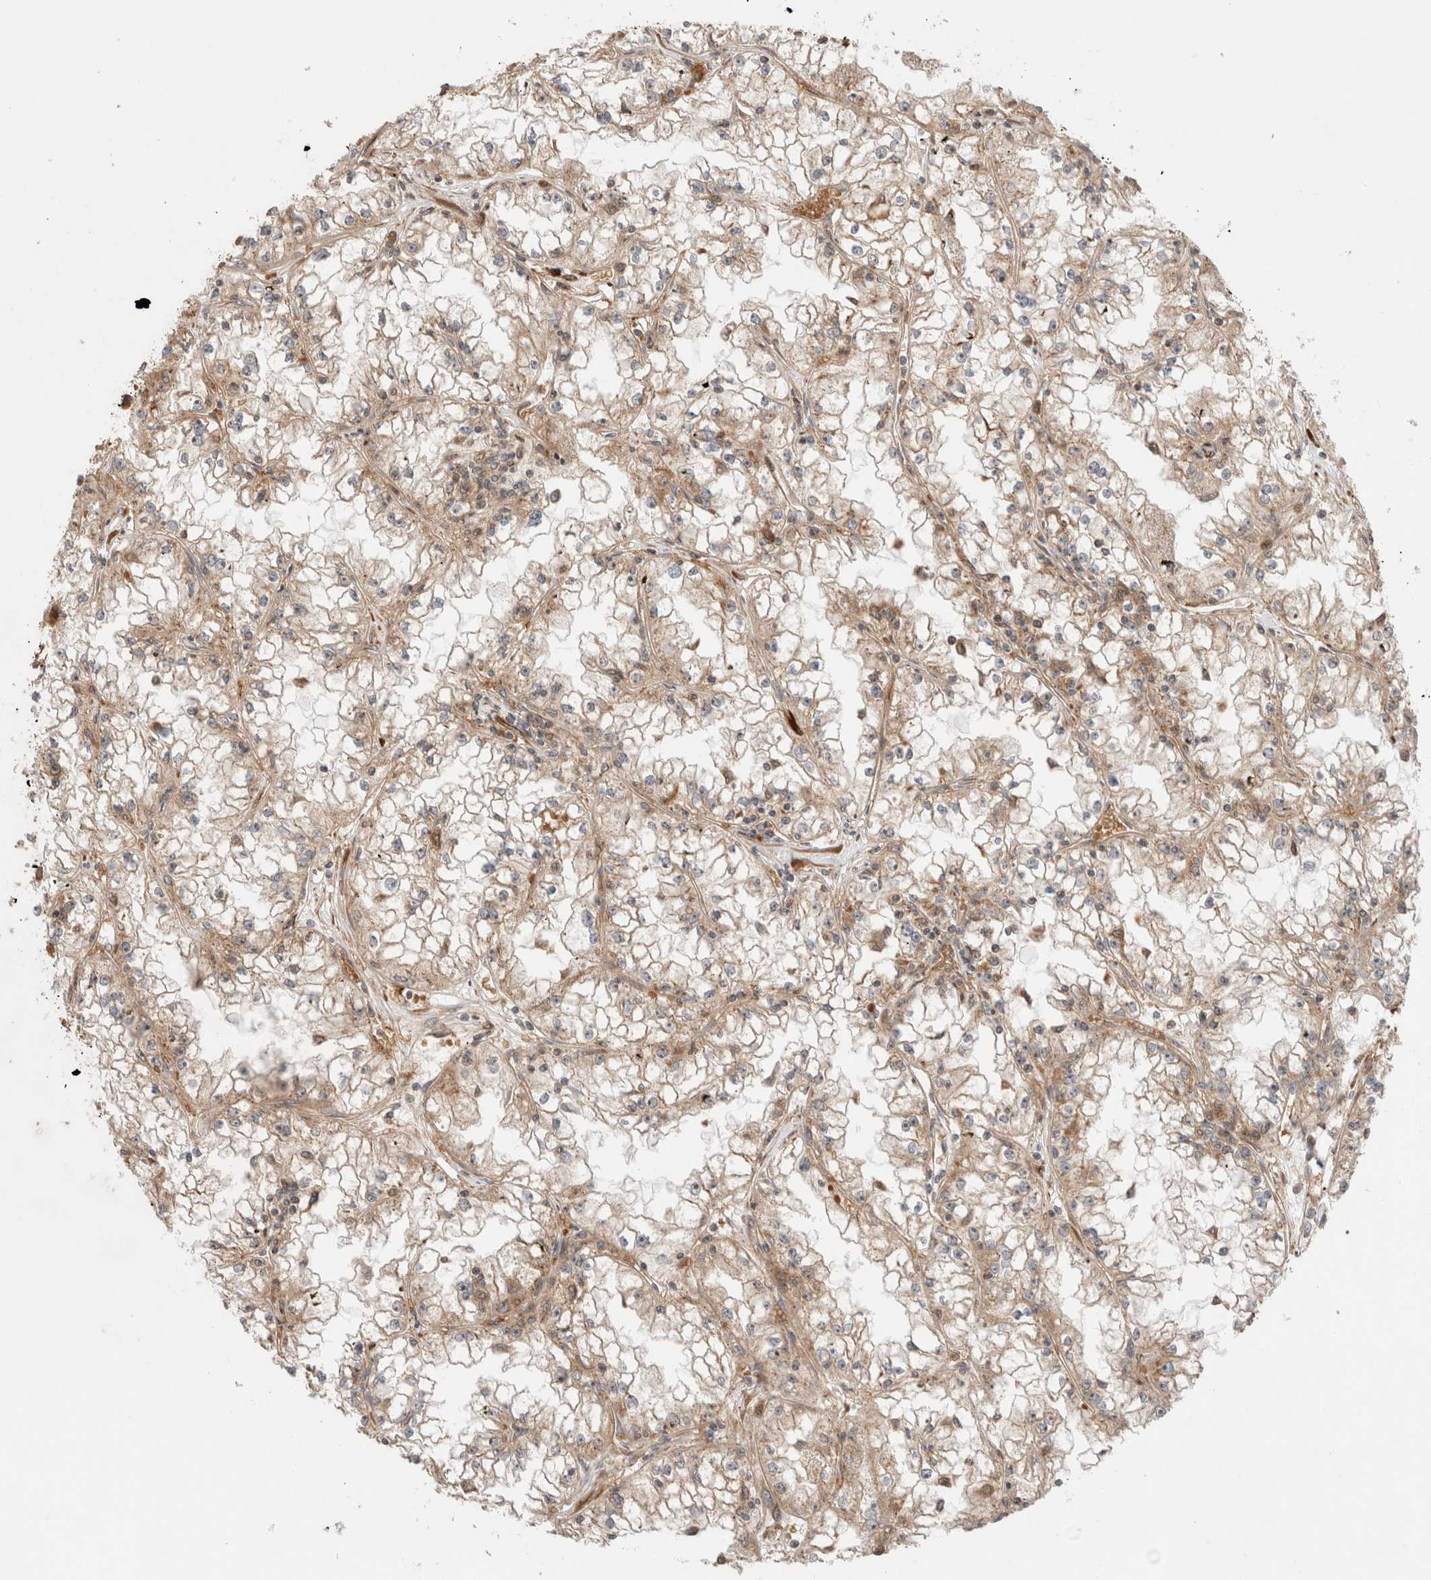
{"staining": {"intensity": "moderate", "quantity": ">75%", "location": "cytoplasmic/membranous"}, "tissue": "renal cancer", "cell_type": "Tumor cells", "image_type": "cancer", "snomed": [{"axis": "morphology", "description": "Adenocarcinoma, NOS"}, {"axis": "topography", "description": "Kidney"}], "caption": "This photomicrograph shows IHC staining of human renal adenocarcinoma, with medium moderate cytoplasmic/membranous positivity in approximately >75% of tumor cells.", "gene": "ZNF649", "patient": {"sex": "male", "age": 56}}